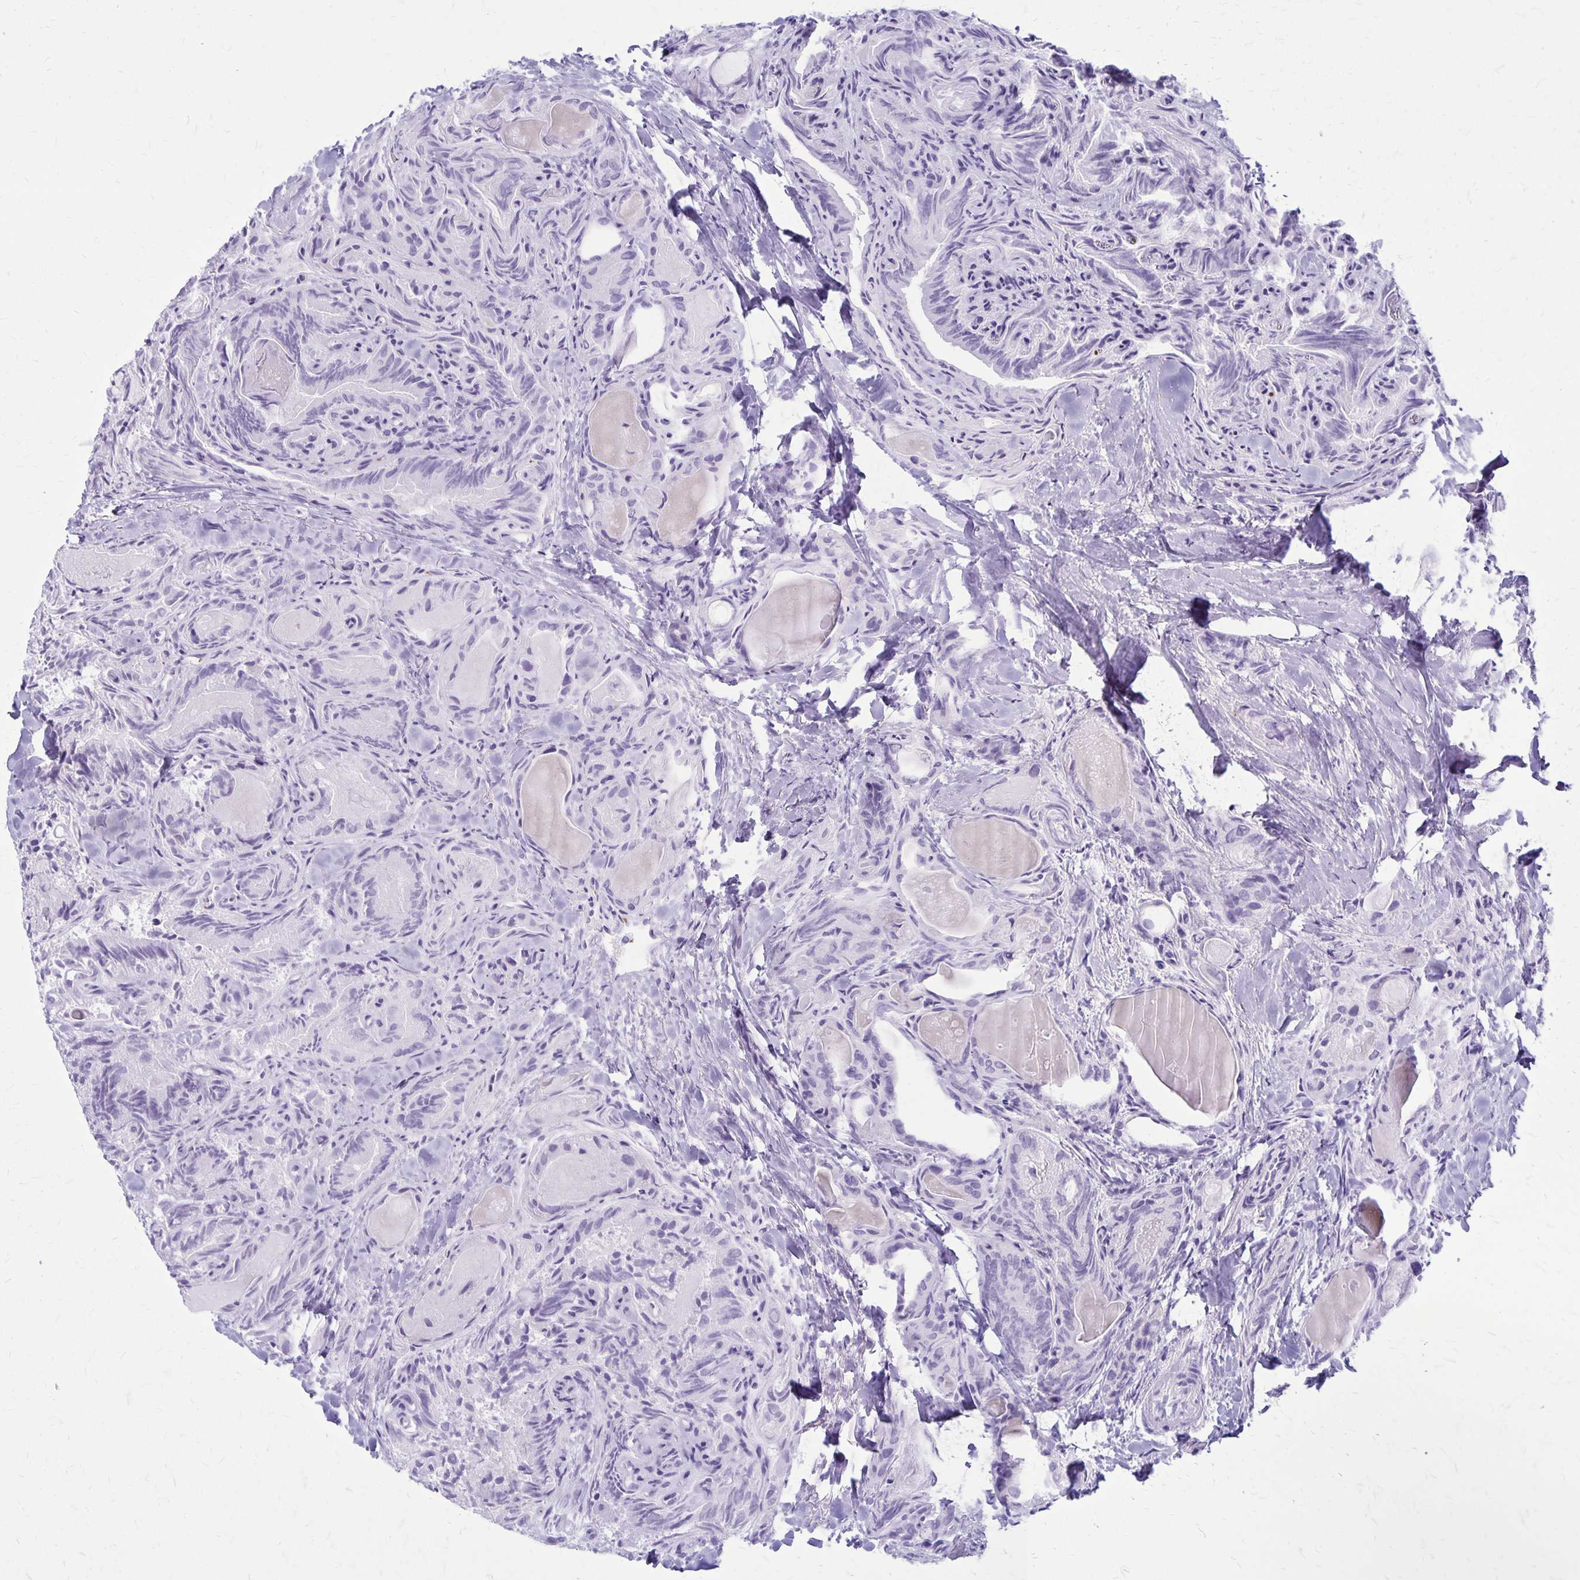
{"staining": {"intensity": "negative", "quantity": "none", "location": "none"}, "tissue": "thyroid cancer", "cell_type": "Tumor cells", "image_type": "cancer", "snomed": [{"axis": "morphology", "description": "Papillary adenocarcinoma, NOS"}, {"axis": "topography", "description": "Thyroid gland"}], "caption": "An immunohistochemistry histopathology image of thyroid papillary adenocarcinoma is shown. There is no staining in tumor cells of thyroid papillary adenocarcinoma.", "gene": "GP9", "patient": {"sex": "female", "age": 75}}